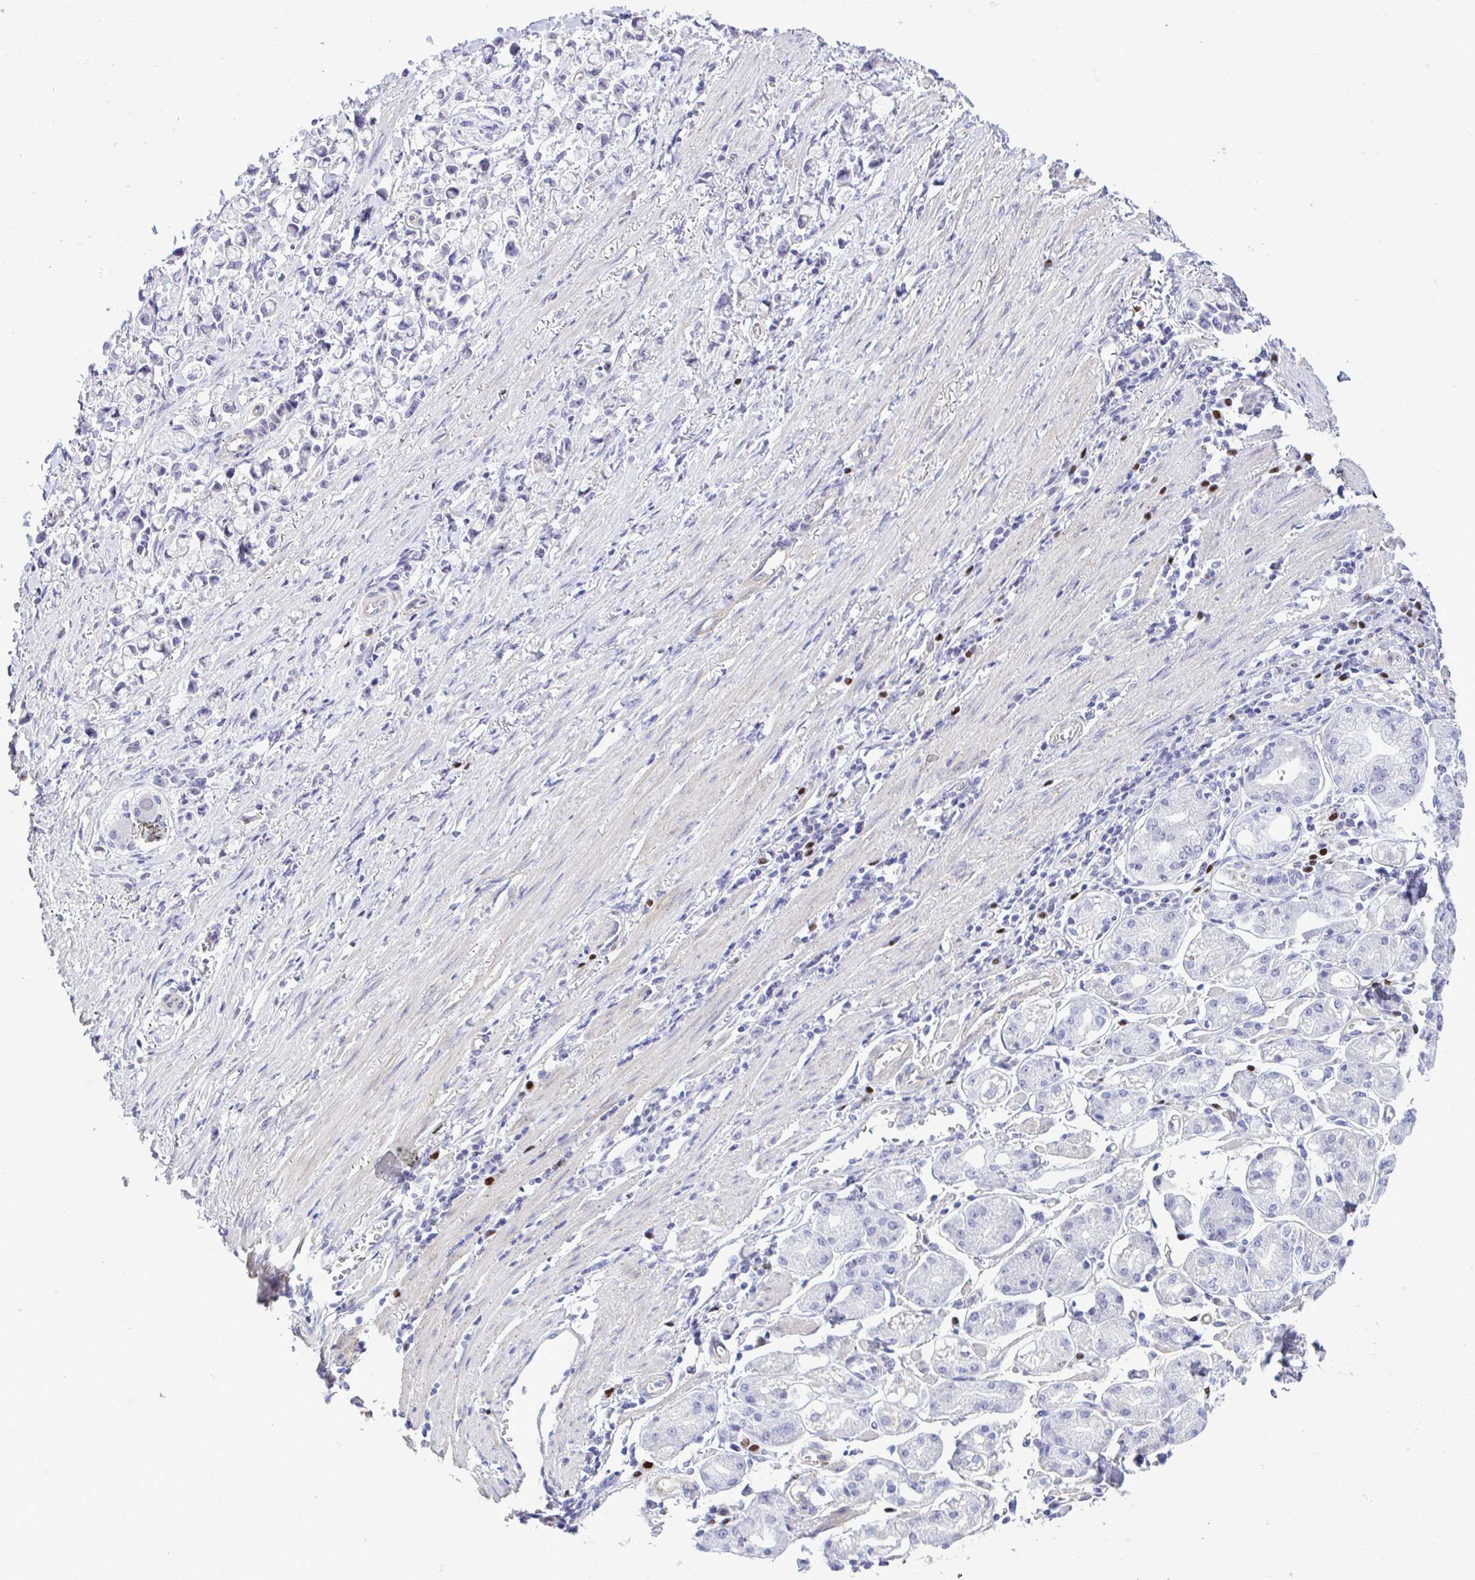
{"staining": {"intensity": "negative", "quantity": "none", "location": "none"}, "tissue": "stomach cancer", "cell_type": "Tumor cells", "image_type": "cancer", "snomed": [{"axis": "morphology", "description": "Adenocarcinoma, NOS"}, {"axis": "topography", "description": "Stomach"}], "caption": "Stomach cancer (adenocarcinoma) stained for a protein using immunohistochemistry (IHC) displays no staining tumor cells.", "gene": "SLC25A51", "patient": {"sex": "female", "age": 81}}